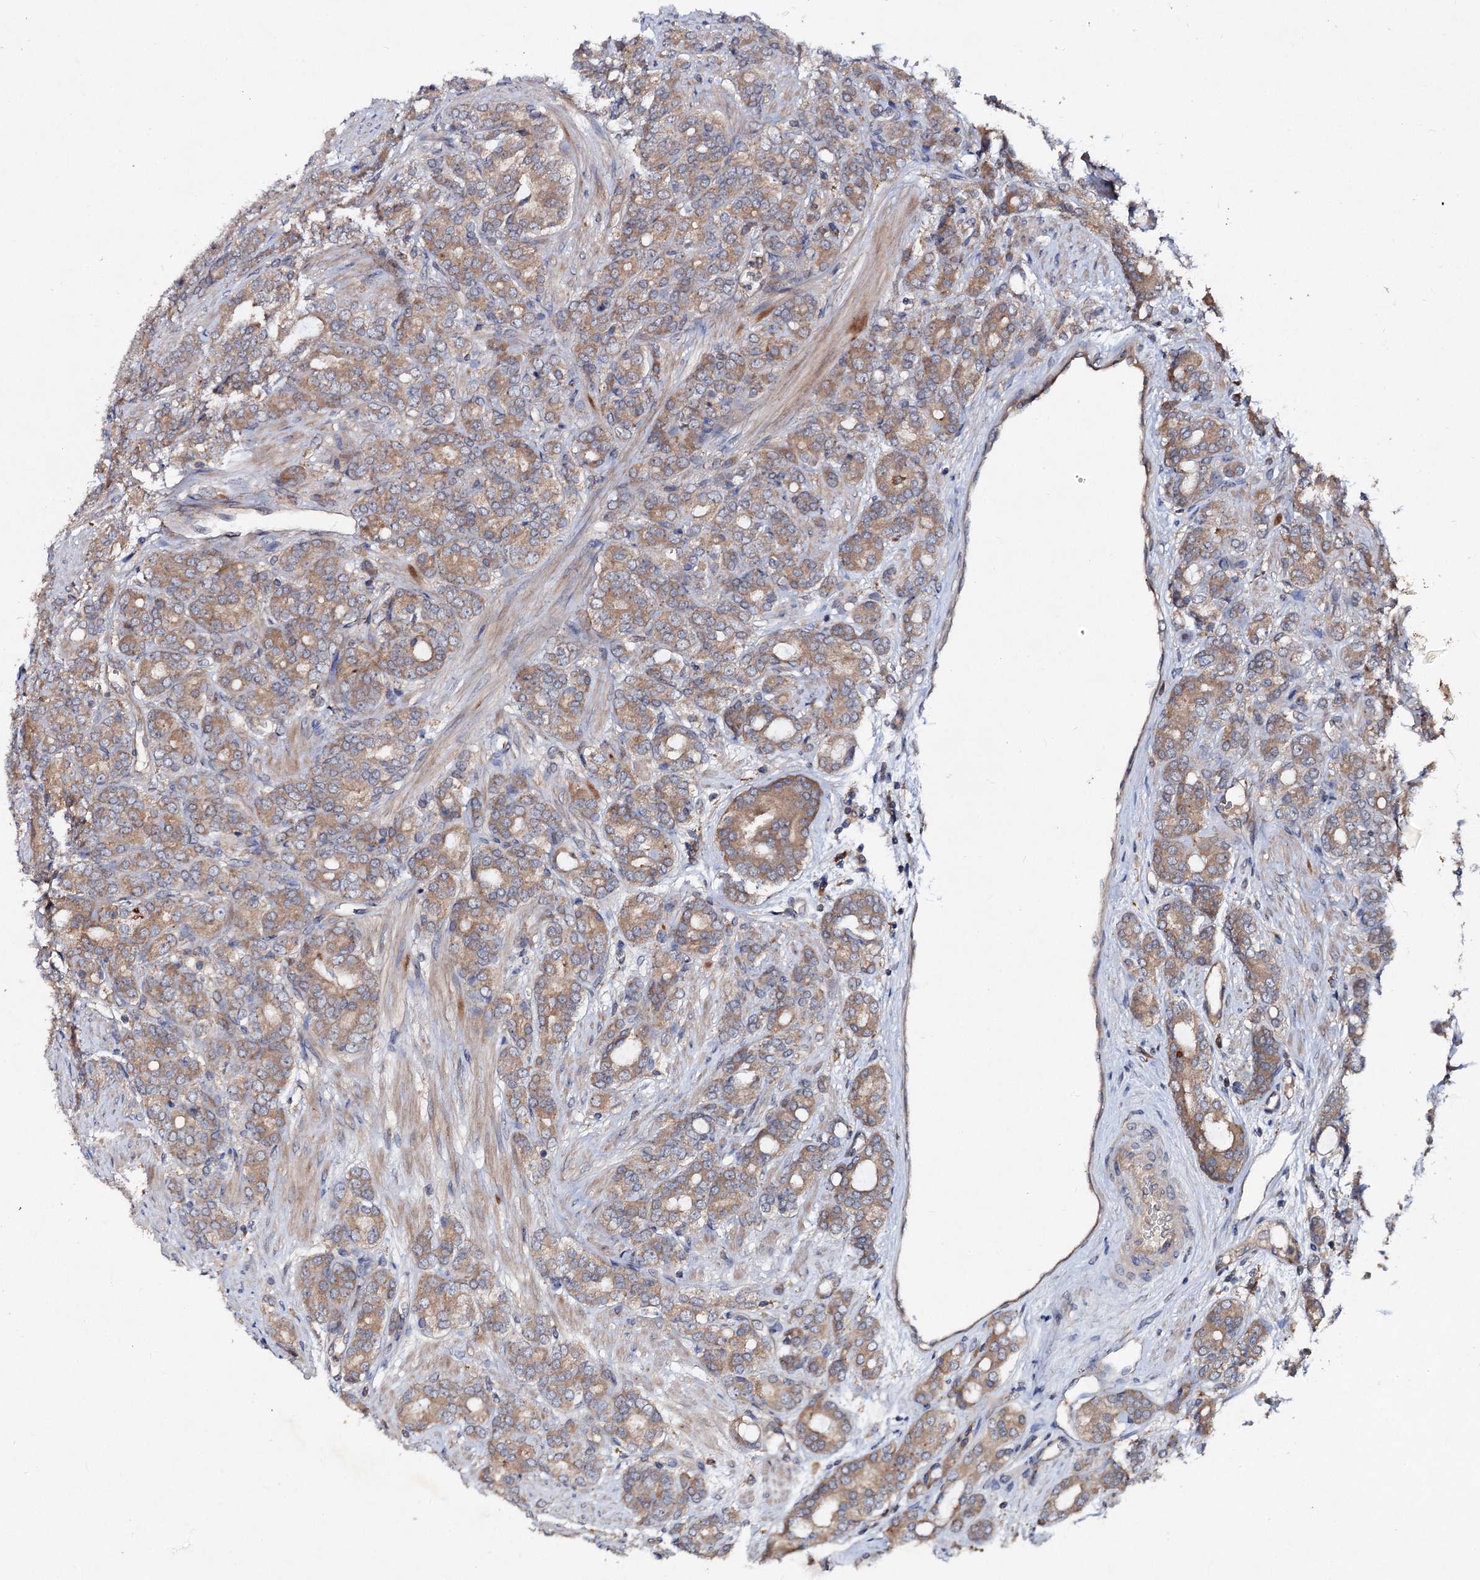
{"staining": {"intensity": "moderate", "quantity": ">75%", "location": "cytoplasmic/membranous"}, "tissue": "prostate cancer", "cell_type": "Tumor cells", "image_type": "cancer", "snomed": [{"axis": "morphology", "description": "Adenocarcinoma, High grade"}, {"axis": "topography", "description": "Prostate"}], "caption": "This photomicrograph demonstrates prostate cancer (high-grade adenocarcinoma) stained with IHC to label a protein in brown. The cytoplasmic/membranous of tumor cells show moderate positivity for the protein. Nuclei are counter-stained blue.", "gene": "VPS29", "patient": {"sex": "male", "age": 62}}